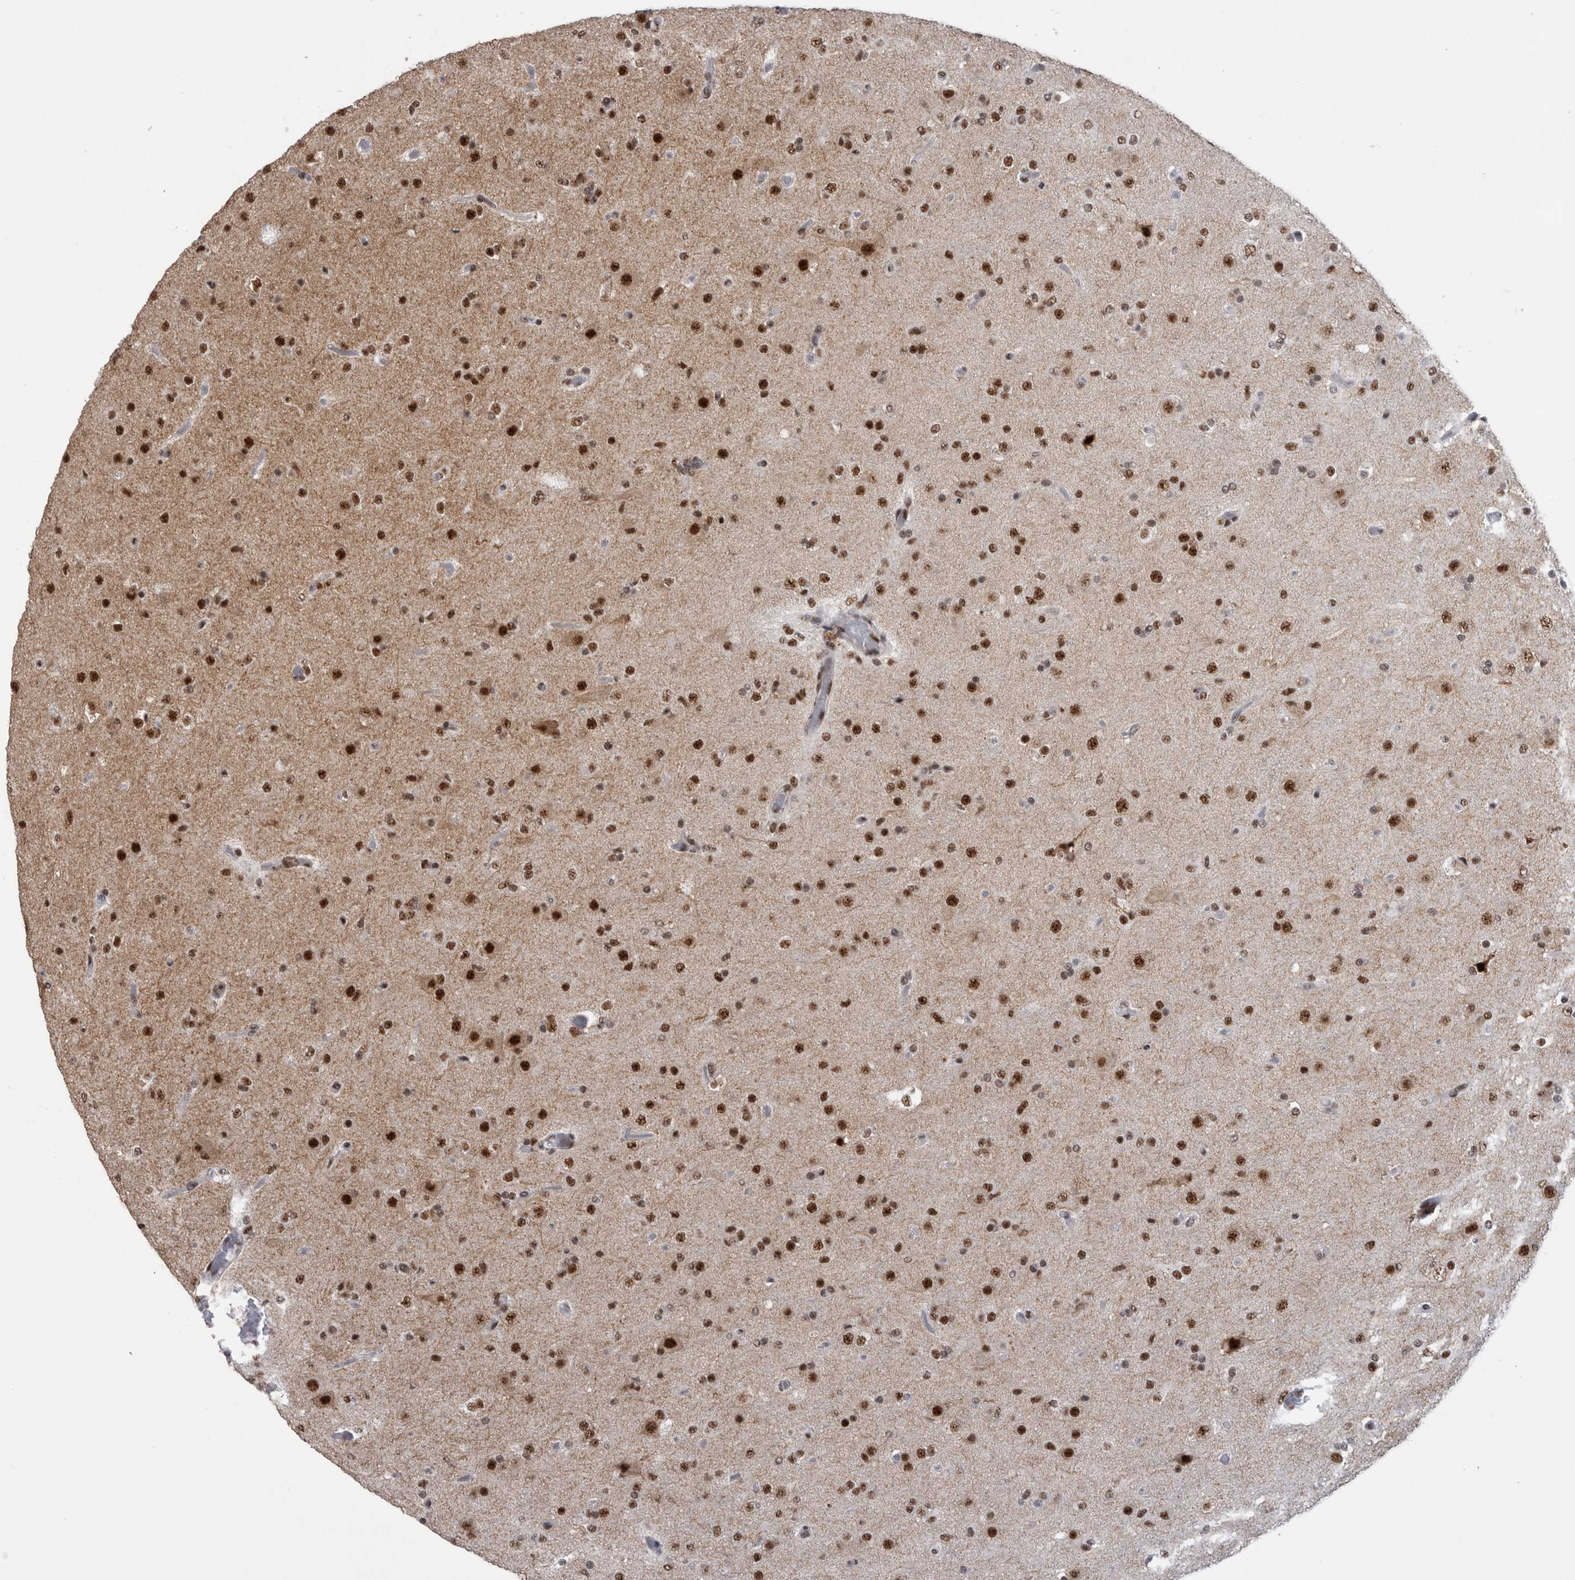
{"staining": {"intensity": "strong", "quantity": ">75%", "location": "nuclear"}, "tissue": "glioma", "cell_type": "Tumor cells", "image_type": "cancer", "snomed": [{"axis": "morphology", "description": "Glioma, malignant, Low grade"}, {"axis": "topography", "description": "Brain"}], "caption": "This is a photomicrograph of immunohistochemistry staining of glioma, which shows strong expression in the nuclear of tumor cells.", "gene": "CDK11A", "patient": {"sex": "male", "age": 65}}